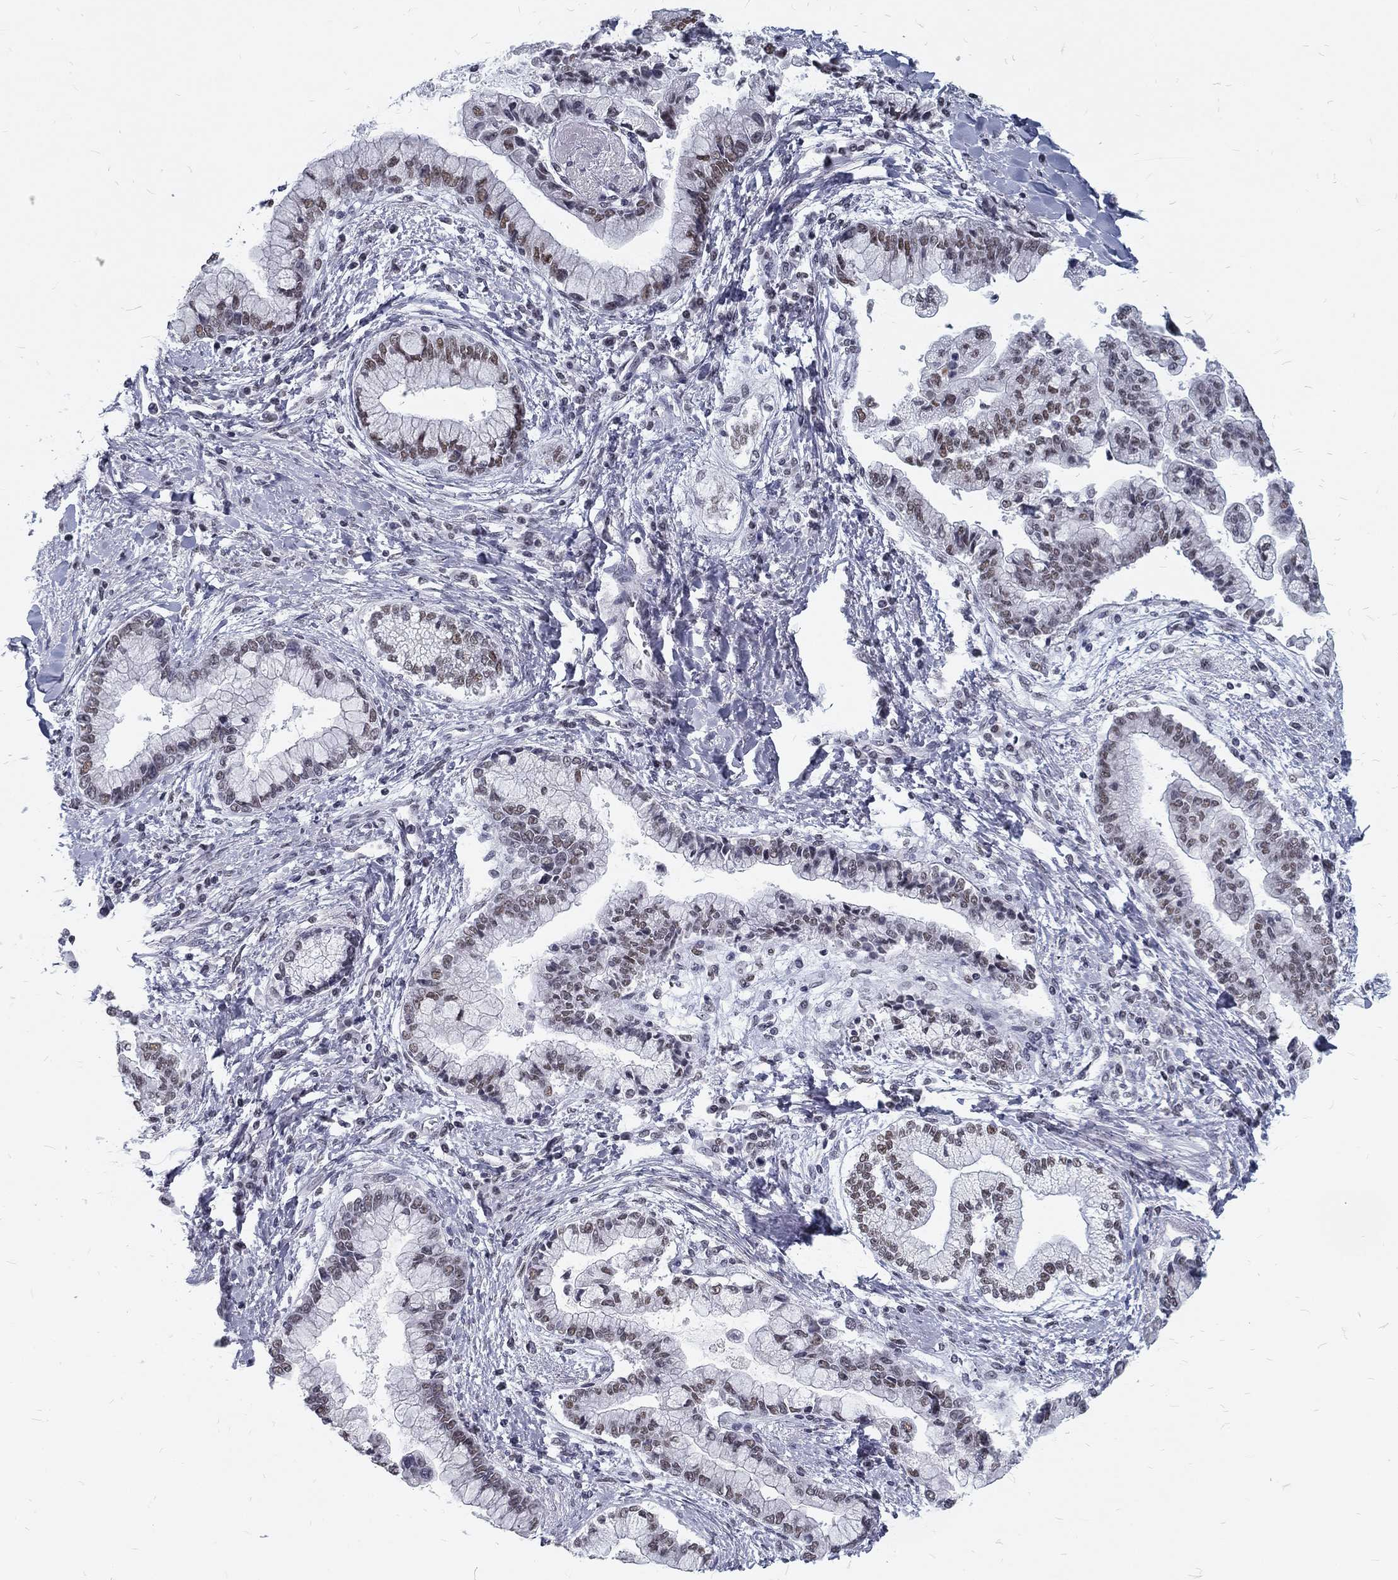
{"staining": {"intensity": "weak", "quantity": "25%-75%", "location": "nuclear"}, "tissue": "liver cancer", "cell_type": "Tumor cells", "image_type": "cancer", "snomed": [{"axis": "morphology", "description": "Cholangiocarcinoma"}, {"axis": "topography", "description": "Liver"}], "caption": "Cholangiocarcinoma (liver) stained with immunohistochemistry shows weak nuclear positivity in approximately 25%-75% of tumor cells. The staining was performed using DAB (3,3'-diaminobenzidine), with brown indicating positive protein expression. Nuclei are stained blue with hematoxylin.", "gene": "SNORC", "patient": {"sex": "male", "age": 50}}